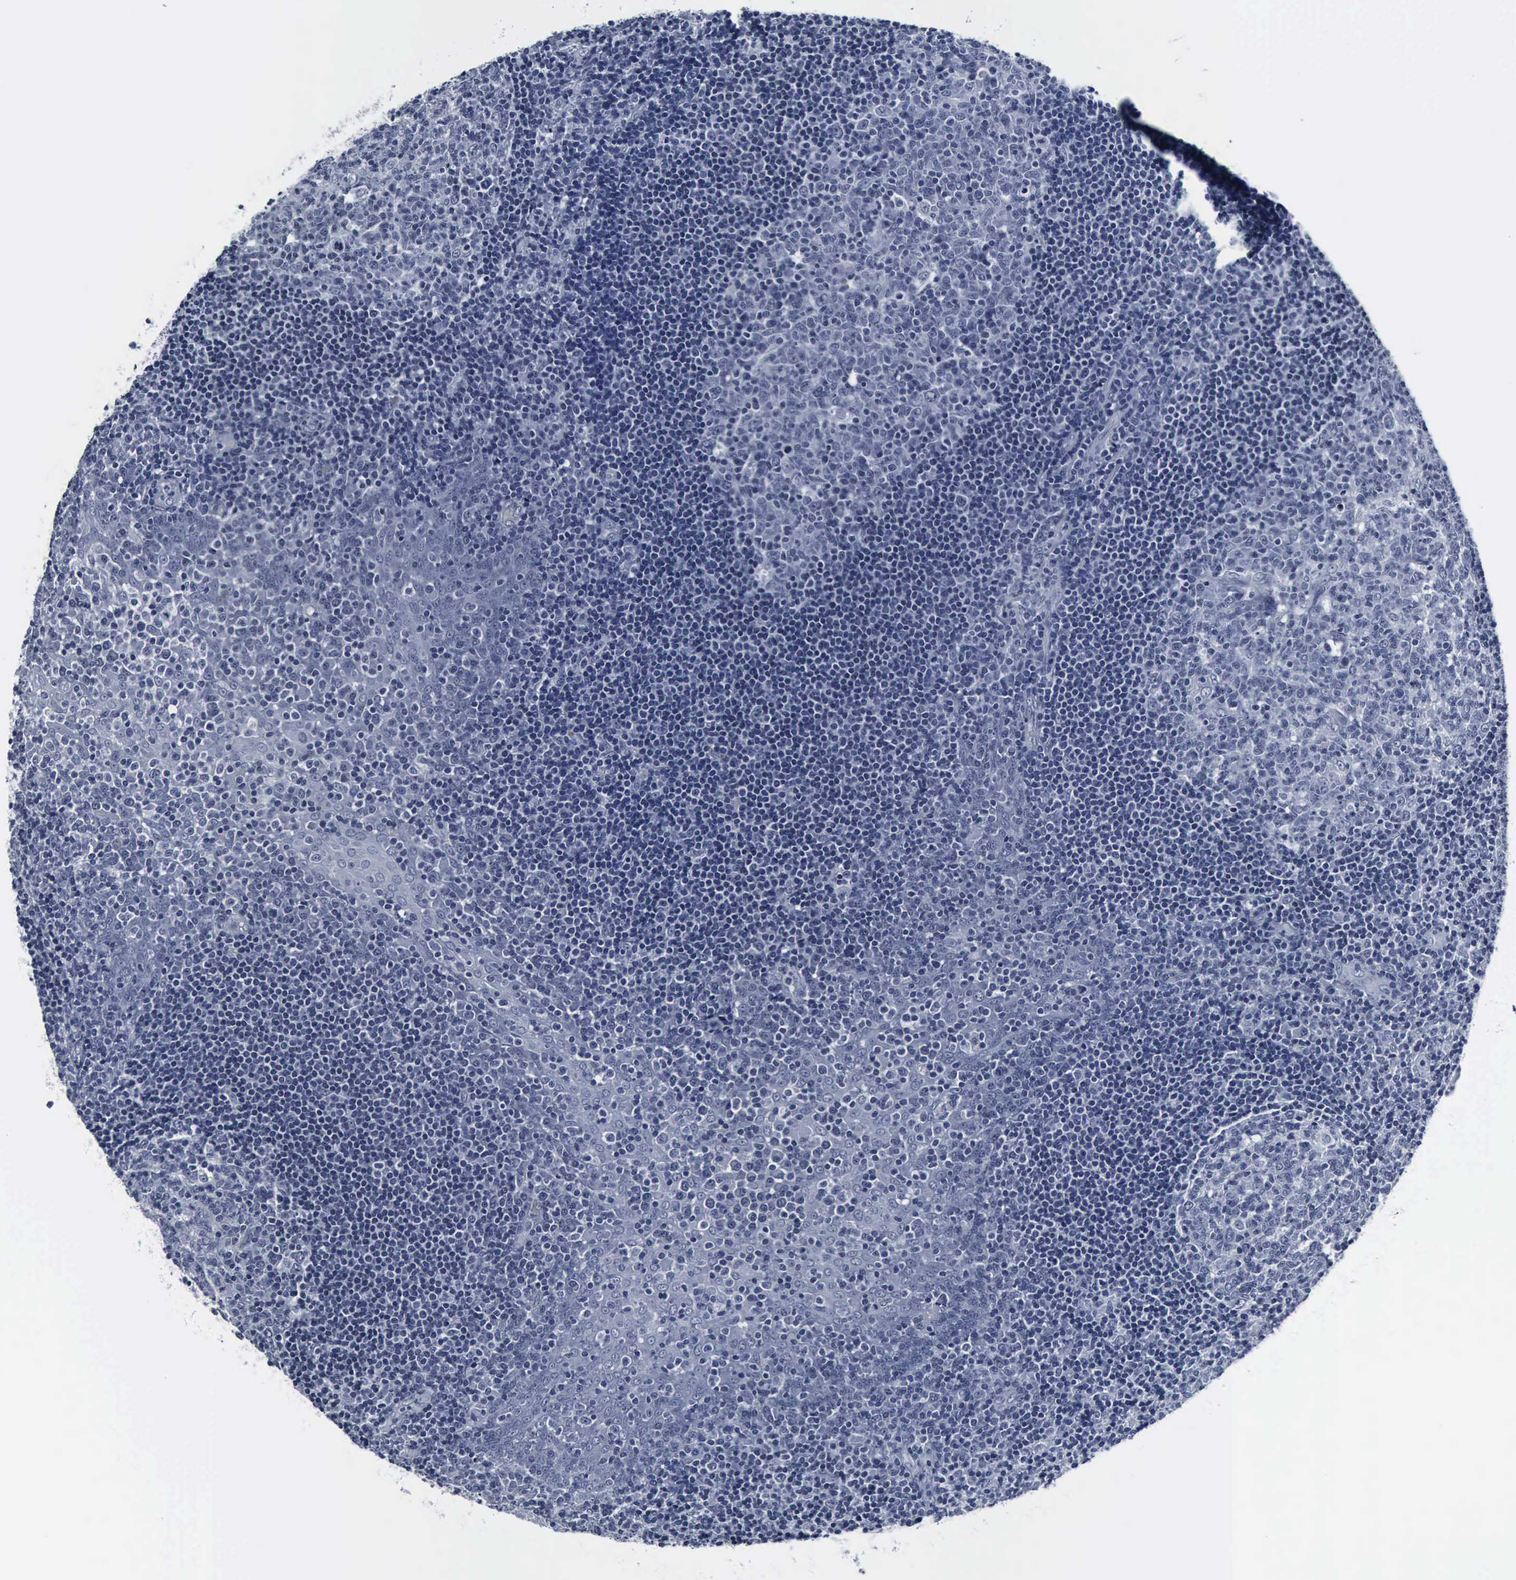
{"staining": {"intensity": "negative", "quantity": "none", "location": "none"}, "tissue": "tonsil", "cell_type": "Germinal center cells", "image_type": "normal", "snomed": [{"axis": "morphology", "description": "Normal tissue, NOS"}, {"axis": "topography", "description": "Tonsil"}], "caption": "The photomicrograph demonstrates no significant positivity in germinal center cells of tonsil.", "gene": "SNAP25", "patient": {"sex": "female", "age": 40}}